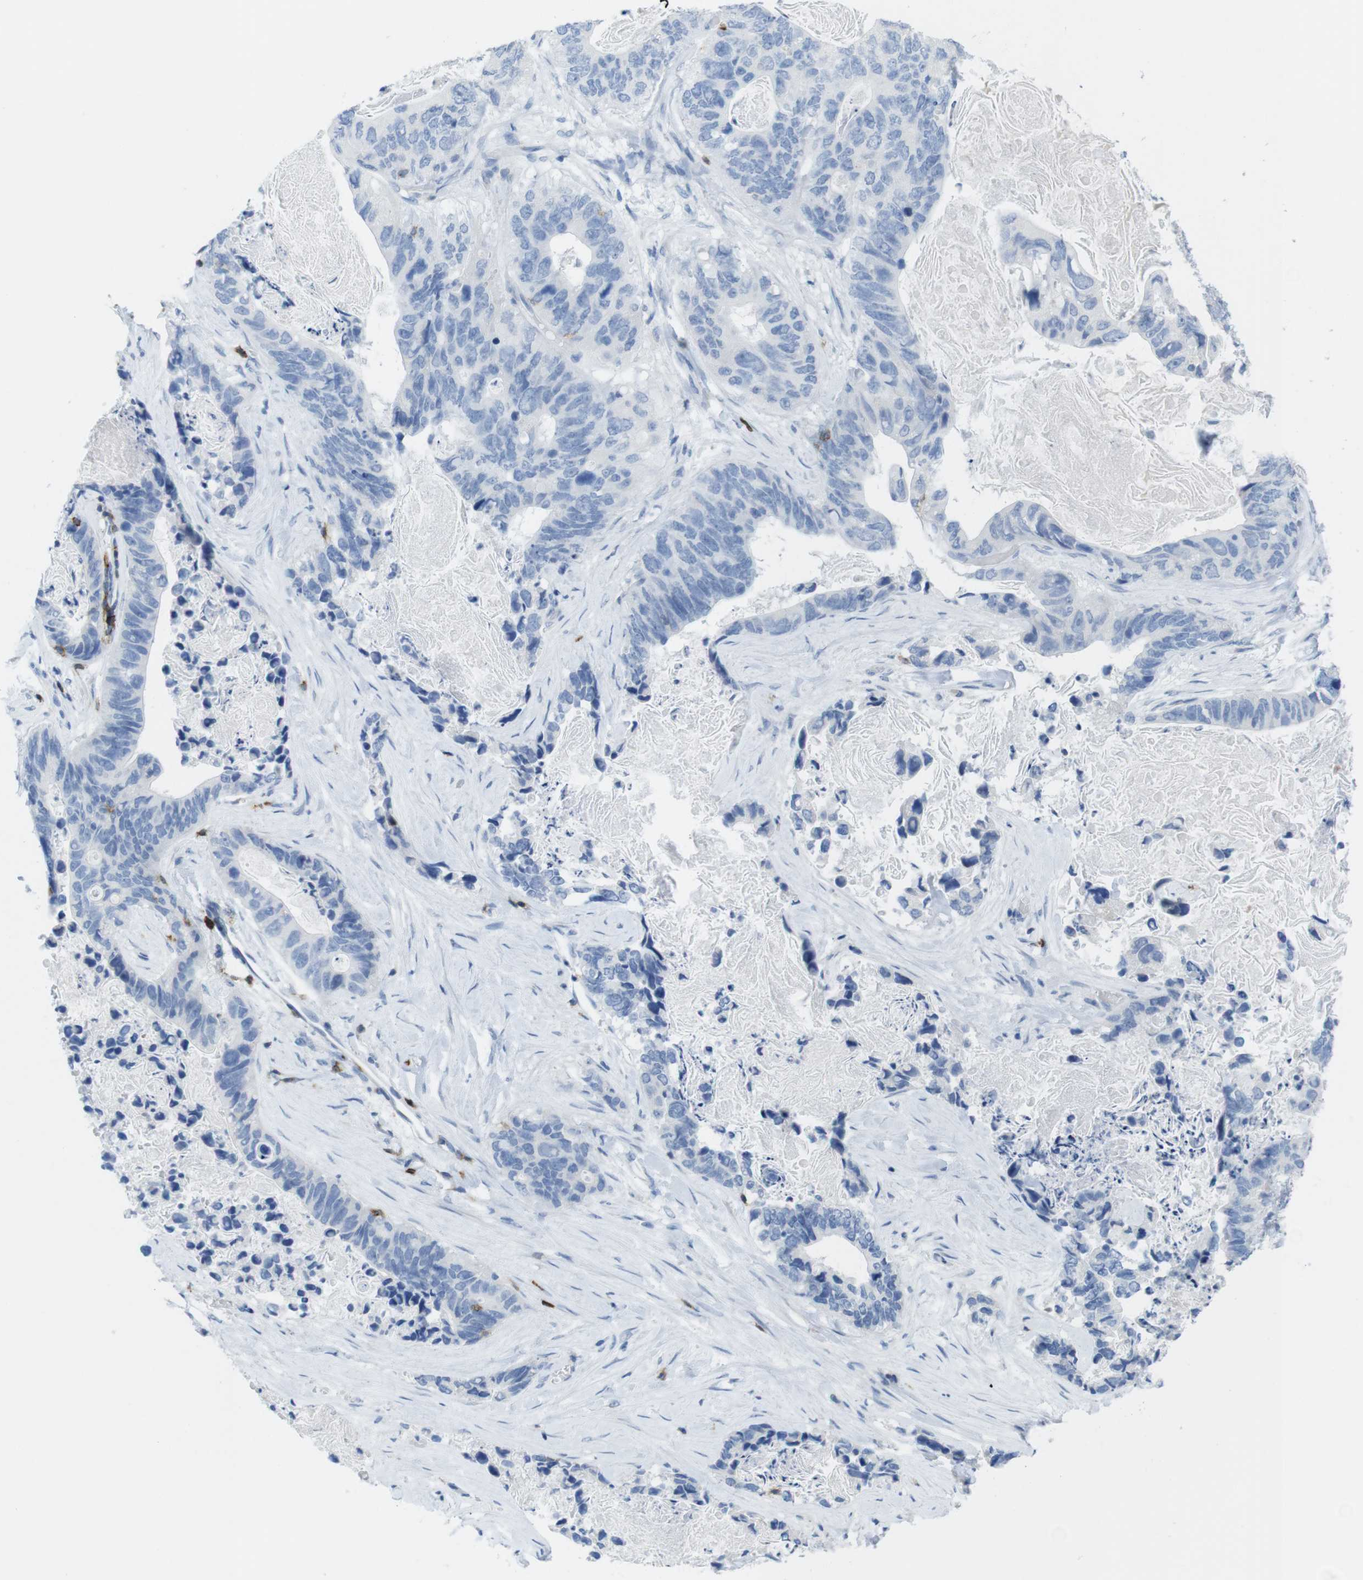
{"staining": {"intensity": "negative", "quantity": "none", "location": "none"}, "tissue": "stomach cancer", "cell_type": "Tumor cells", "image_type": "cancer", "snomed": [{"axis": "morphology", "description": "Adenocarcinoma, NOS"}, {"axis": "topography", "description": "Stomach"}], "caption": "A high-resolution image shows immunohistochemistry (IHC) staining of stomach adenocarcinoma, which shows no significant expression in tumor cells.", "gene": "CD5", "patient": {"sex": "female", "age": 89}}